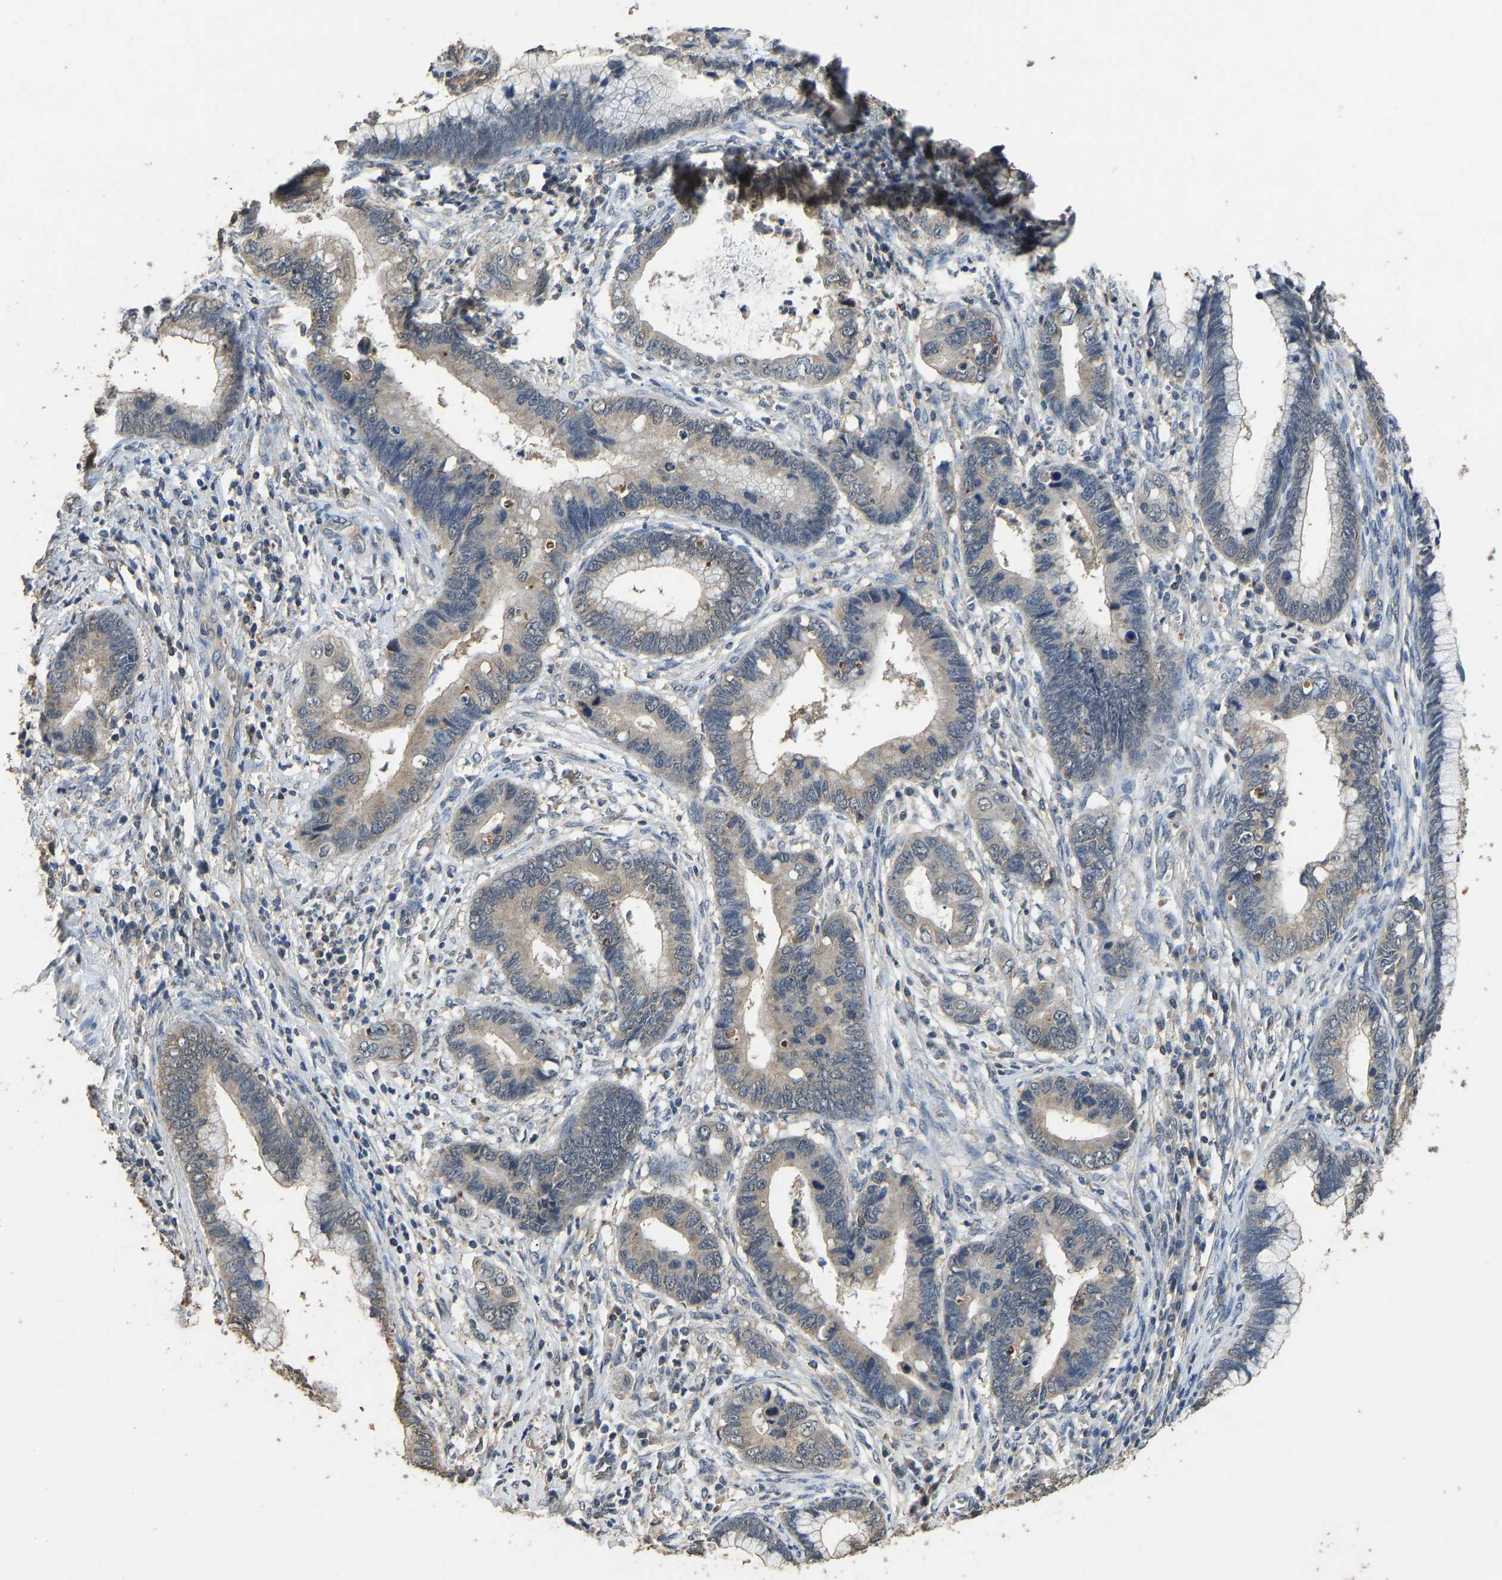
{"staining": {"intensity": "weak", "quantity": "<25%", "location": "cytoplasmic/membranous"}, "tissue": "cervical cancer", "cell_type": "Tumor cells", "image_type": "cancer", "snomed": [{"axis": "morphology", "description": "Adenocarcinoma, NOS"}, {"axis": "topography", "description": "Cervix"}], "caption": "IHC photomicrograph of human cervical cancer stained for a protein (brown), which demonstrates no positivity in tumor cells.", "gene": "CIDEC", "patient": {"sex": "female", "age": 44}}